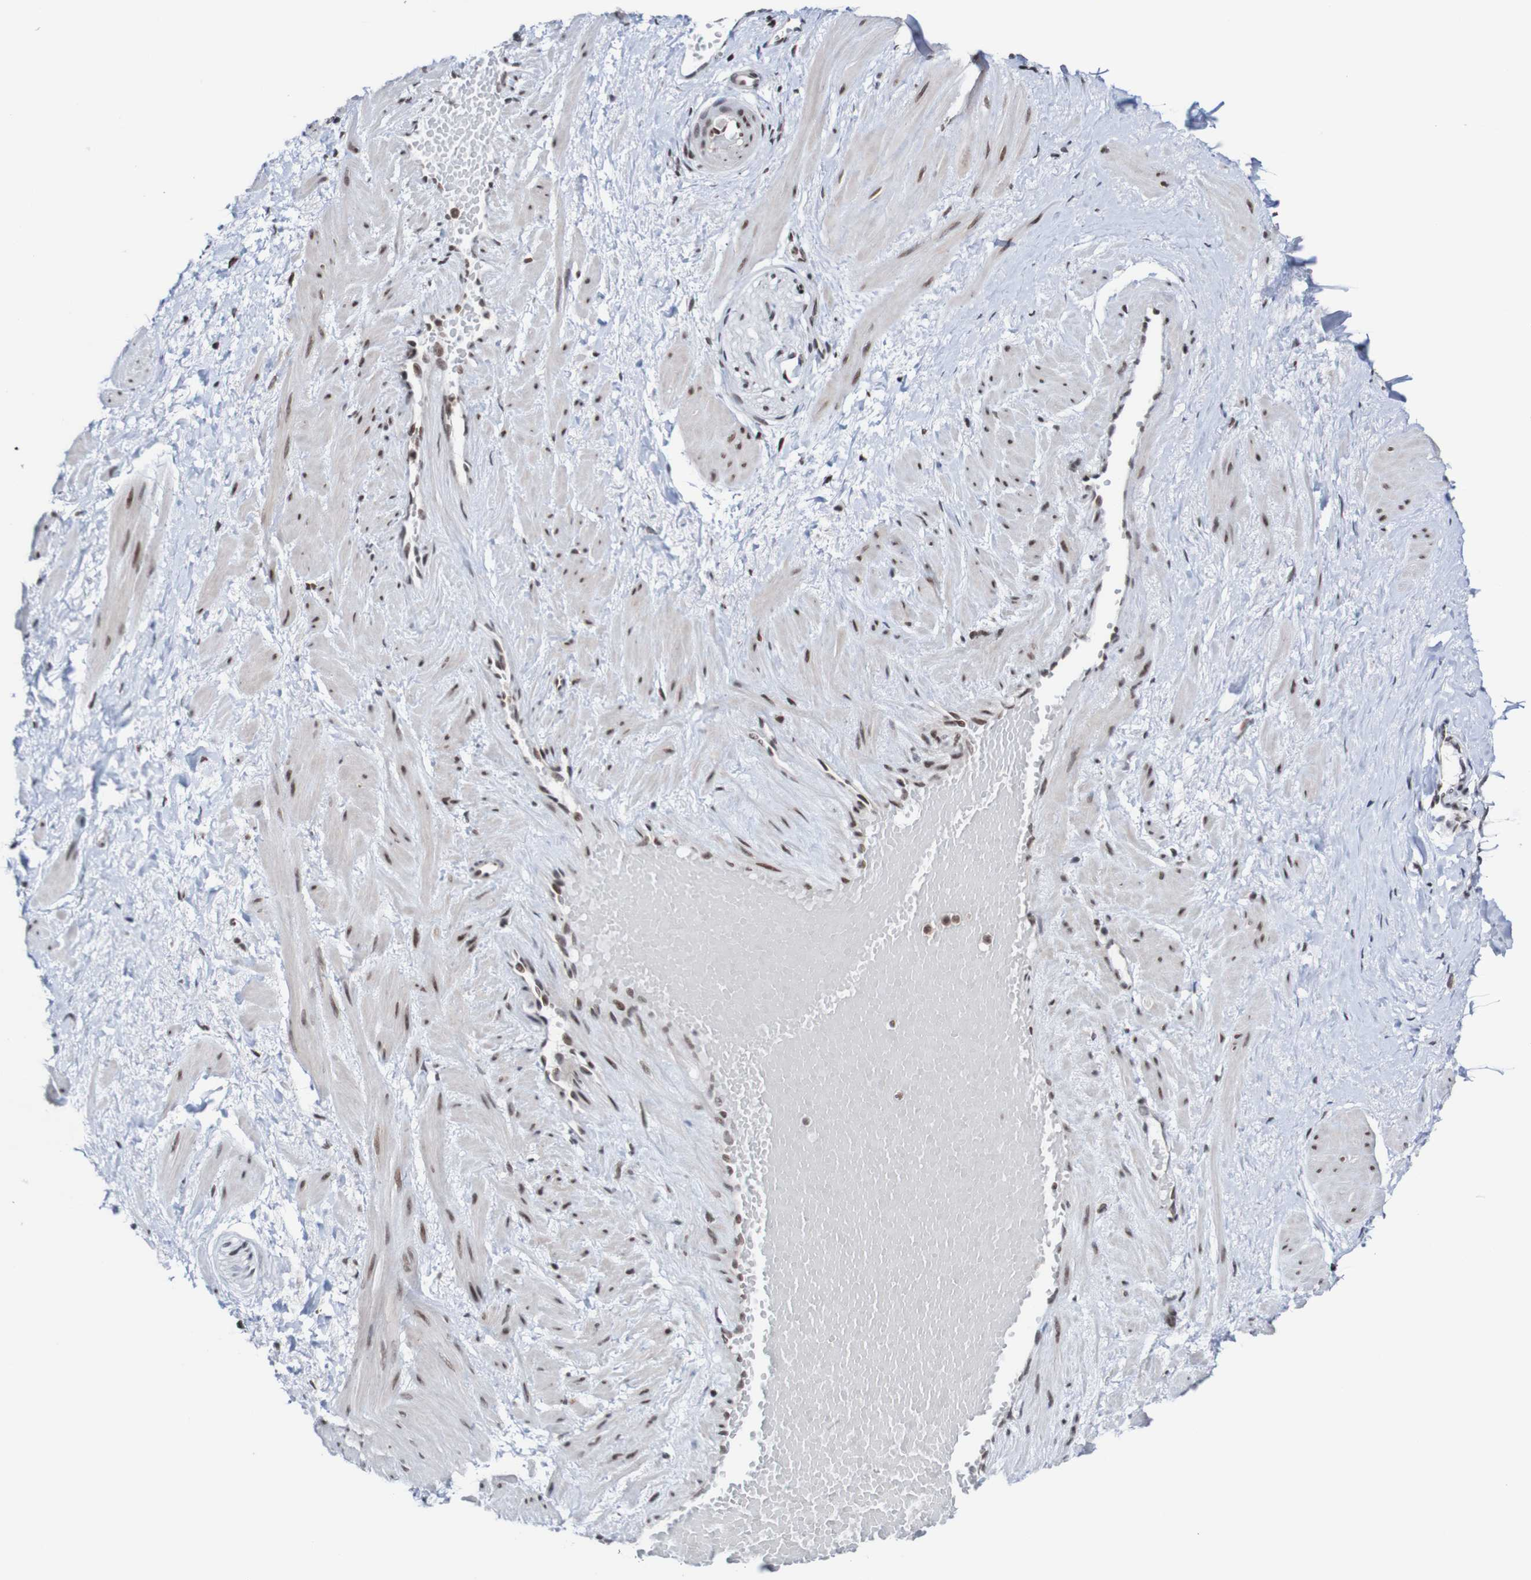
{"staining": {"intensity": "weak", "quantity": ">75%", "location": "nuclear"}, "tissue": "soft tissue", "cell_type": "Fibroblasts", "image_type": "normal", "snomed": [{"axis": "morphology", "description": "Normal tissue, NOS"}, {"axis": "topography", "description": "Soft tissue"}, {"axis": "topography", "description": "Vascular tissue"}], "caption": "The micrograph displays staining of normal soft tissue, revealing weak nuclear protein expression (brown color) within fibroblasts.", "gene": "CDC5L", "patient": {"sex": "female", "age": 35}}